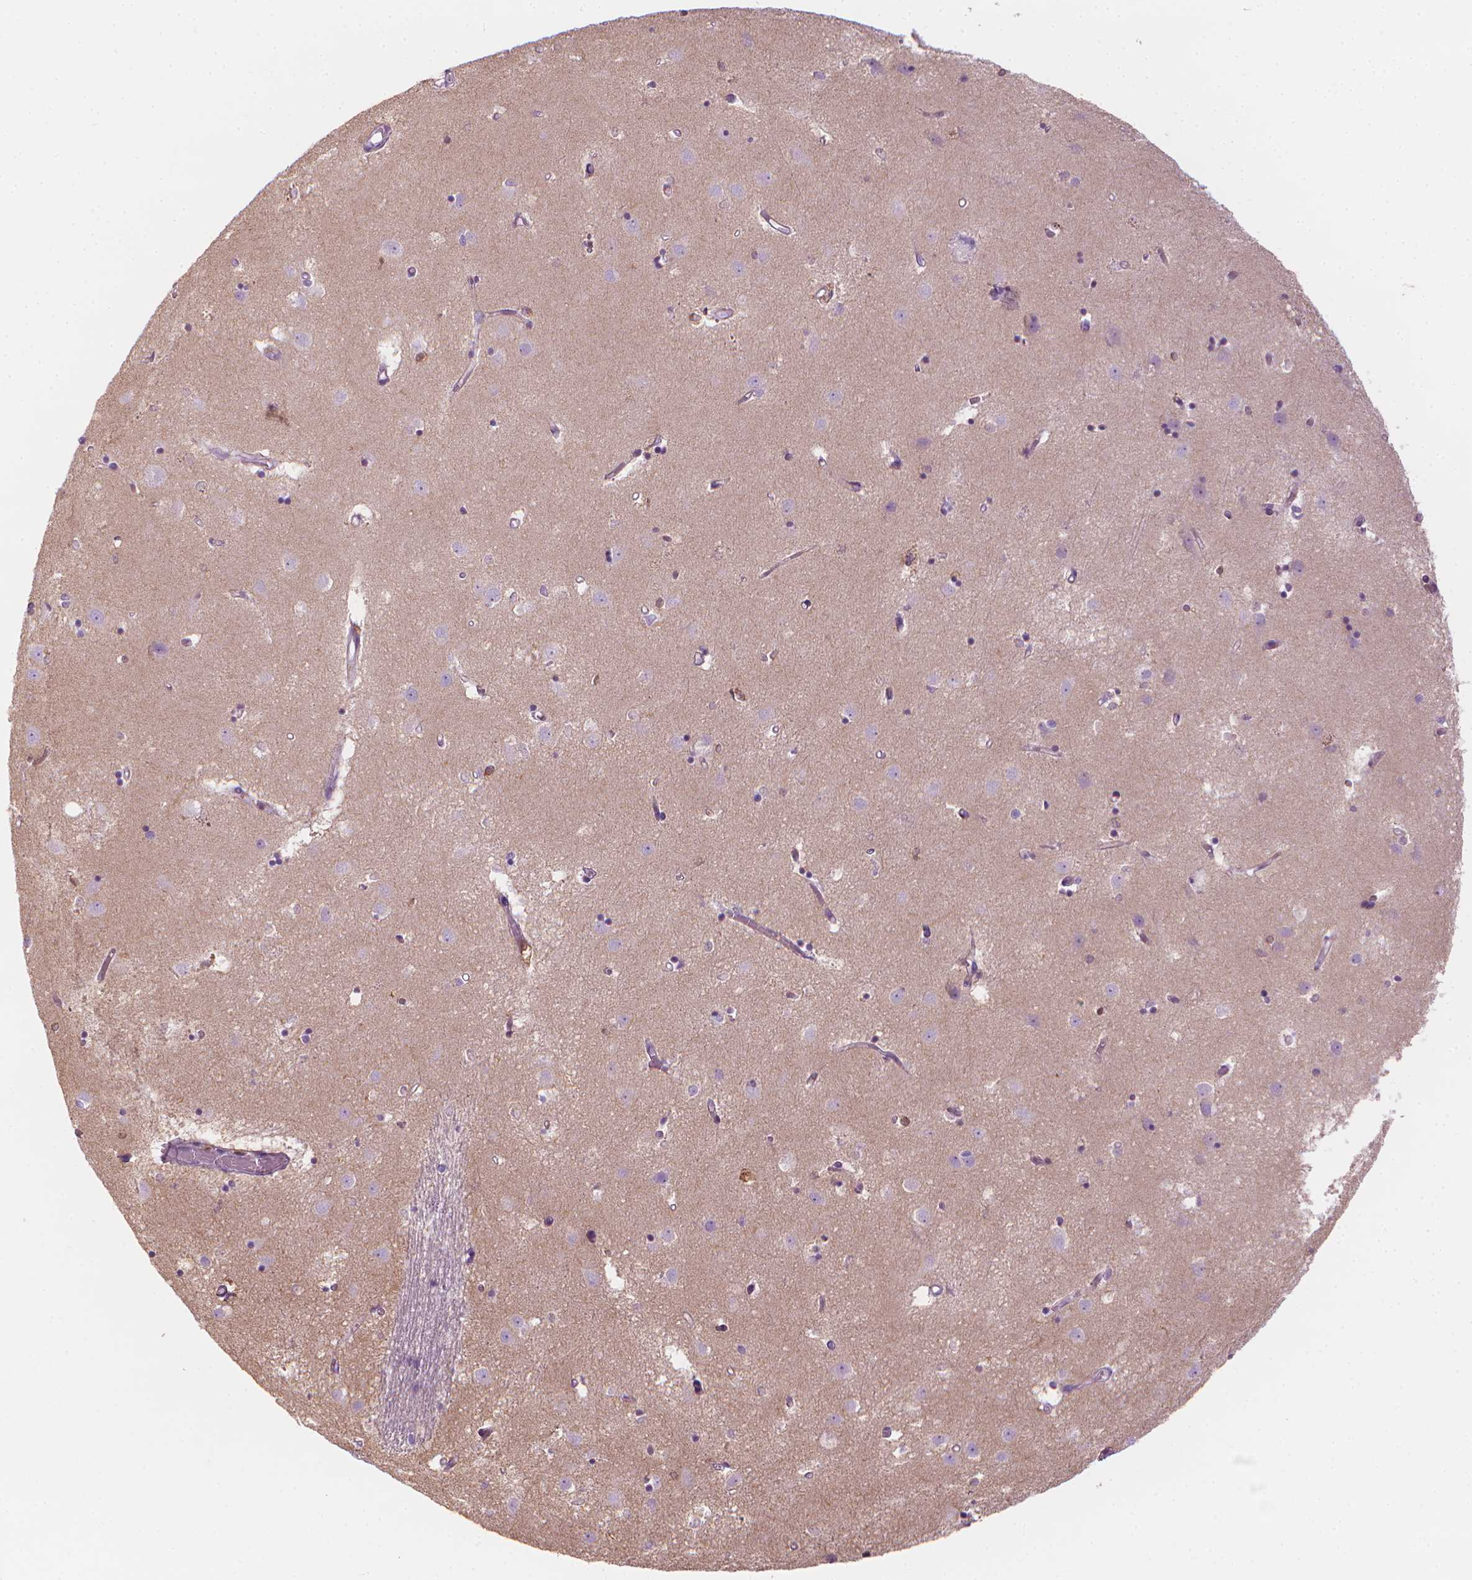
{"staining": {"intensity": "negative", "quantity": "none", "location": "none"}, "tissue": "caudate", "cell_type": "Glial cells", "image_type": "normal", "snomed": [{"axis": "morphology", "description": "Normal tissue, NOS"}, {"axis": "topography", "description": "Lateral ventricle wall"}], "caption": "Histopathology image shows no protein staining in glial cells of unremarkable caudate.", "gene": "SHMT1", "patient": {"sex": "male", "age": 54}}